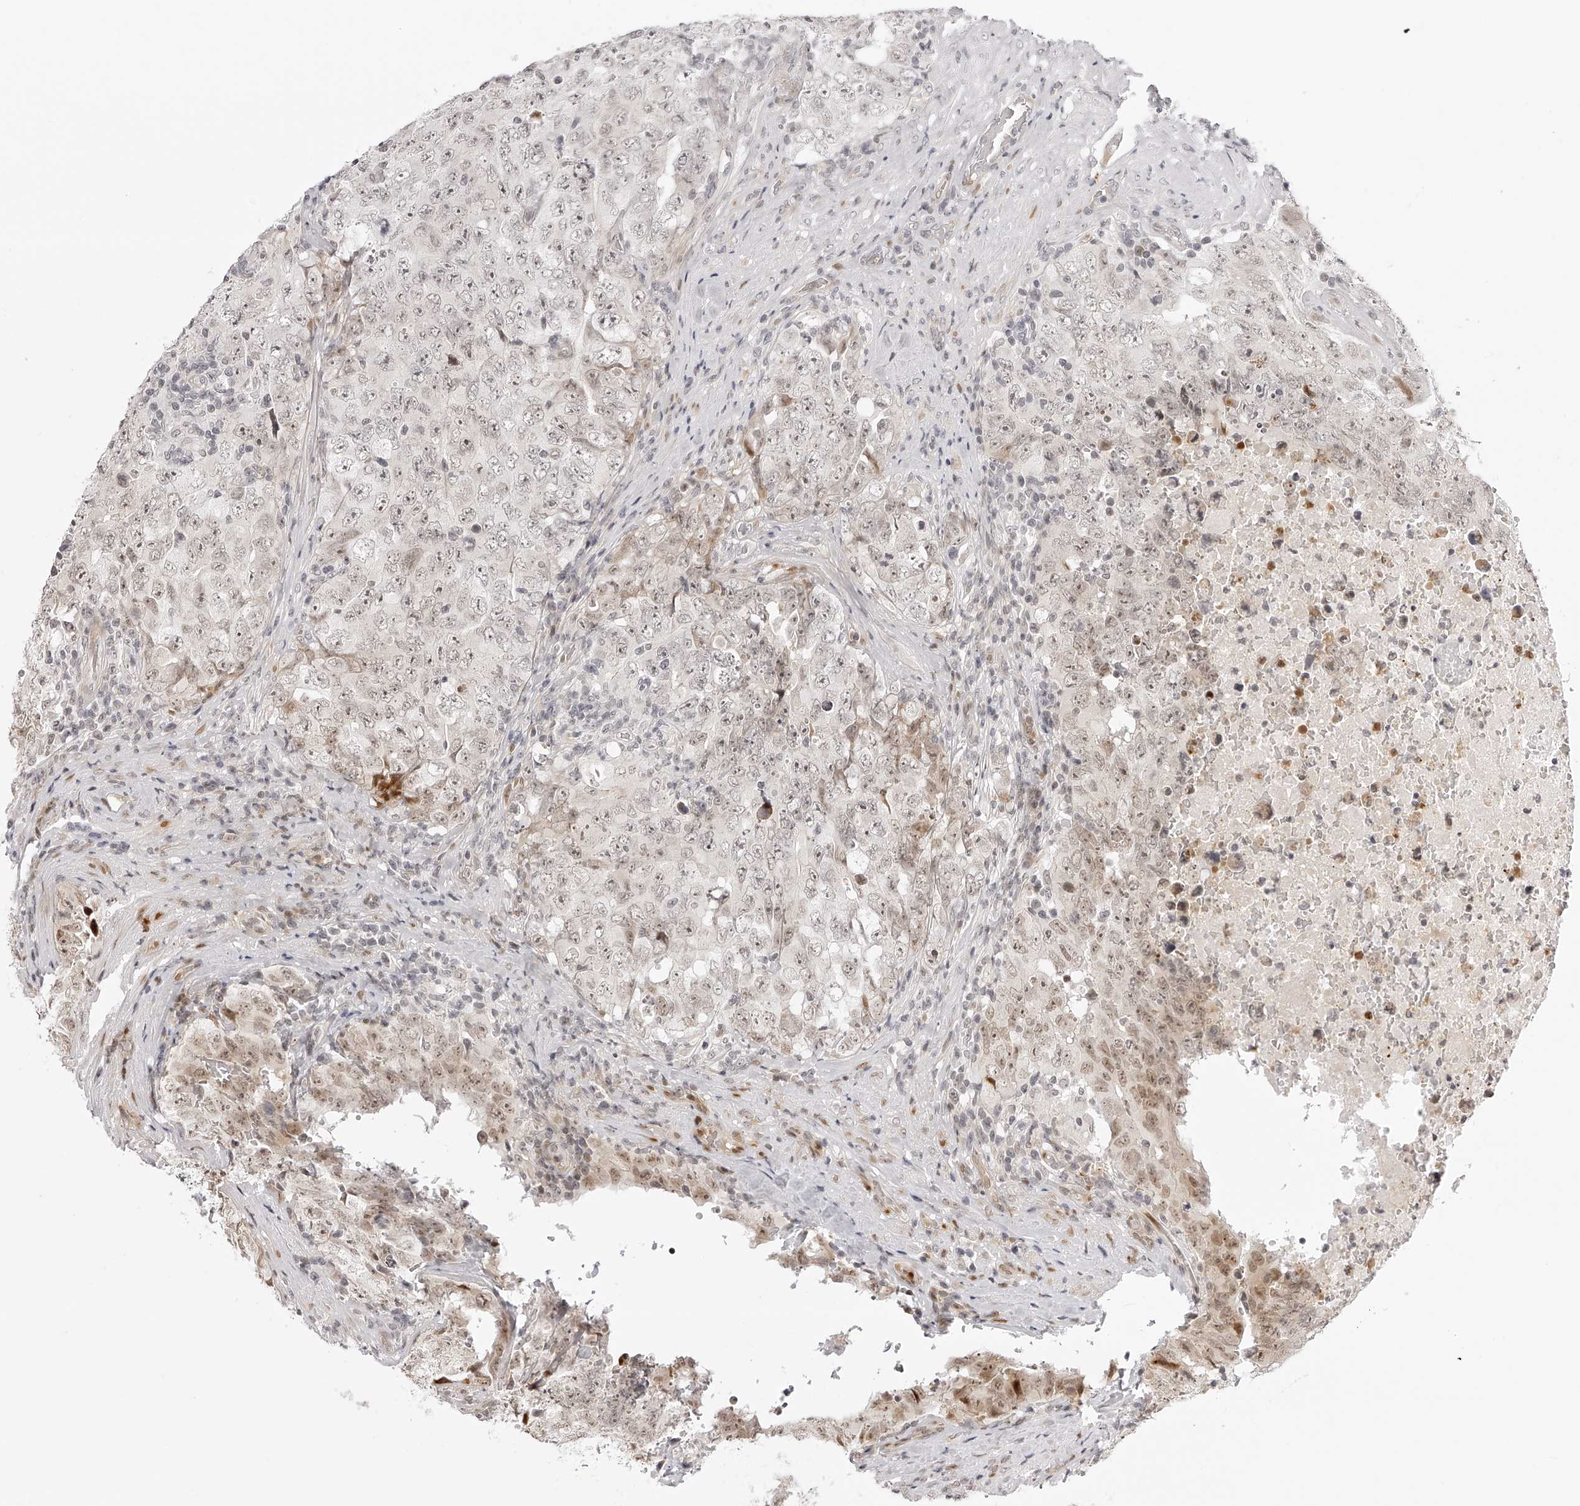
{"staining": {"intensity": "weak", "quantity": "25%-75%", "location": "nuclear"}, "tissue": "testis cancer", "cell_type": "Tumor cells", "image_type": "cancer", "snomed": [{"axis": "morphology", "description": "Carcinoma, Embryonal, NOS"}, {"axis": "topography", "description": "Testis"}], "caption": "Immunohistochemical staining of human embryonal carcinoma (testis) reveals low levels of weak nuclear positivity in approximately 25%-75% of tumor cells.", "gene": "PLEKHG1", "patient": {"sex": "male", "age": 26}}